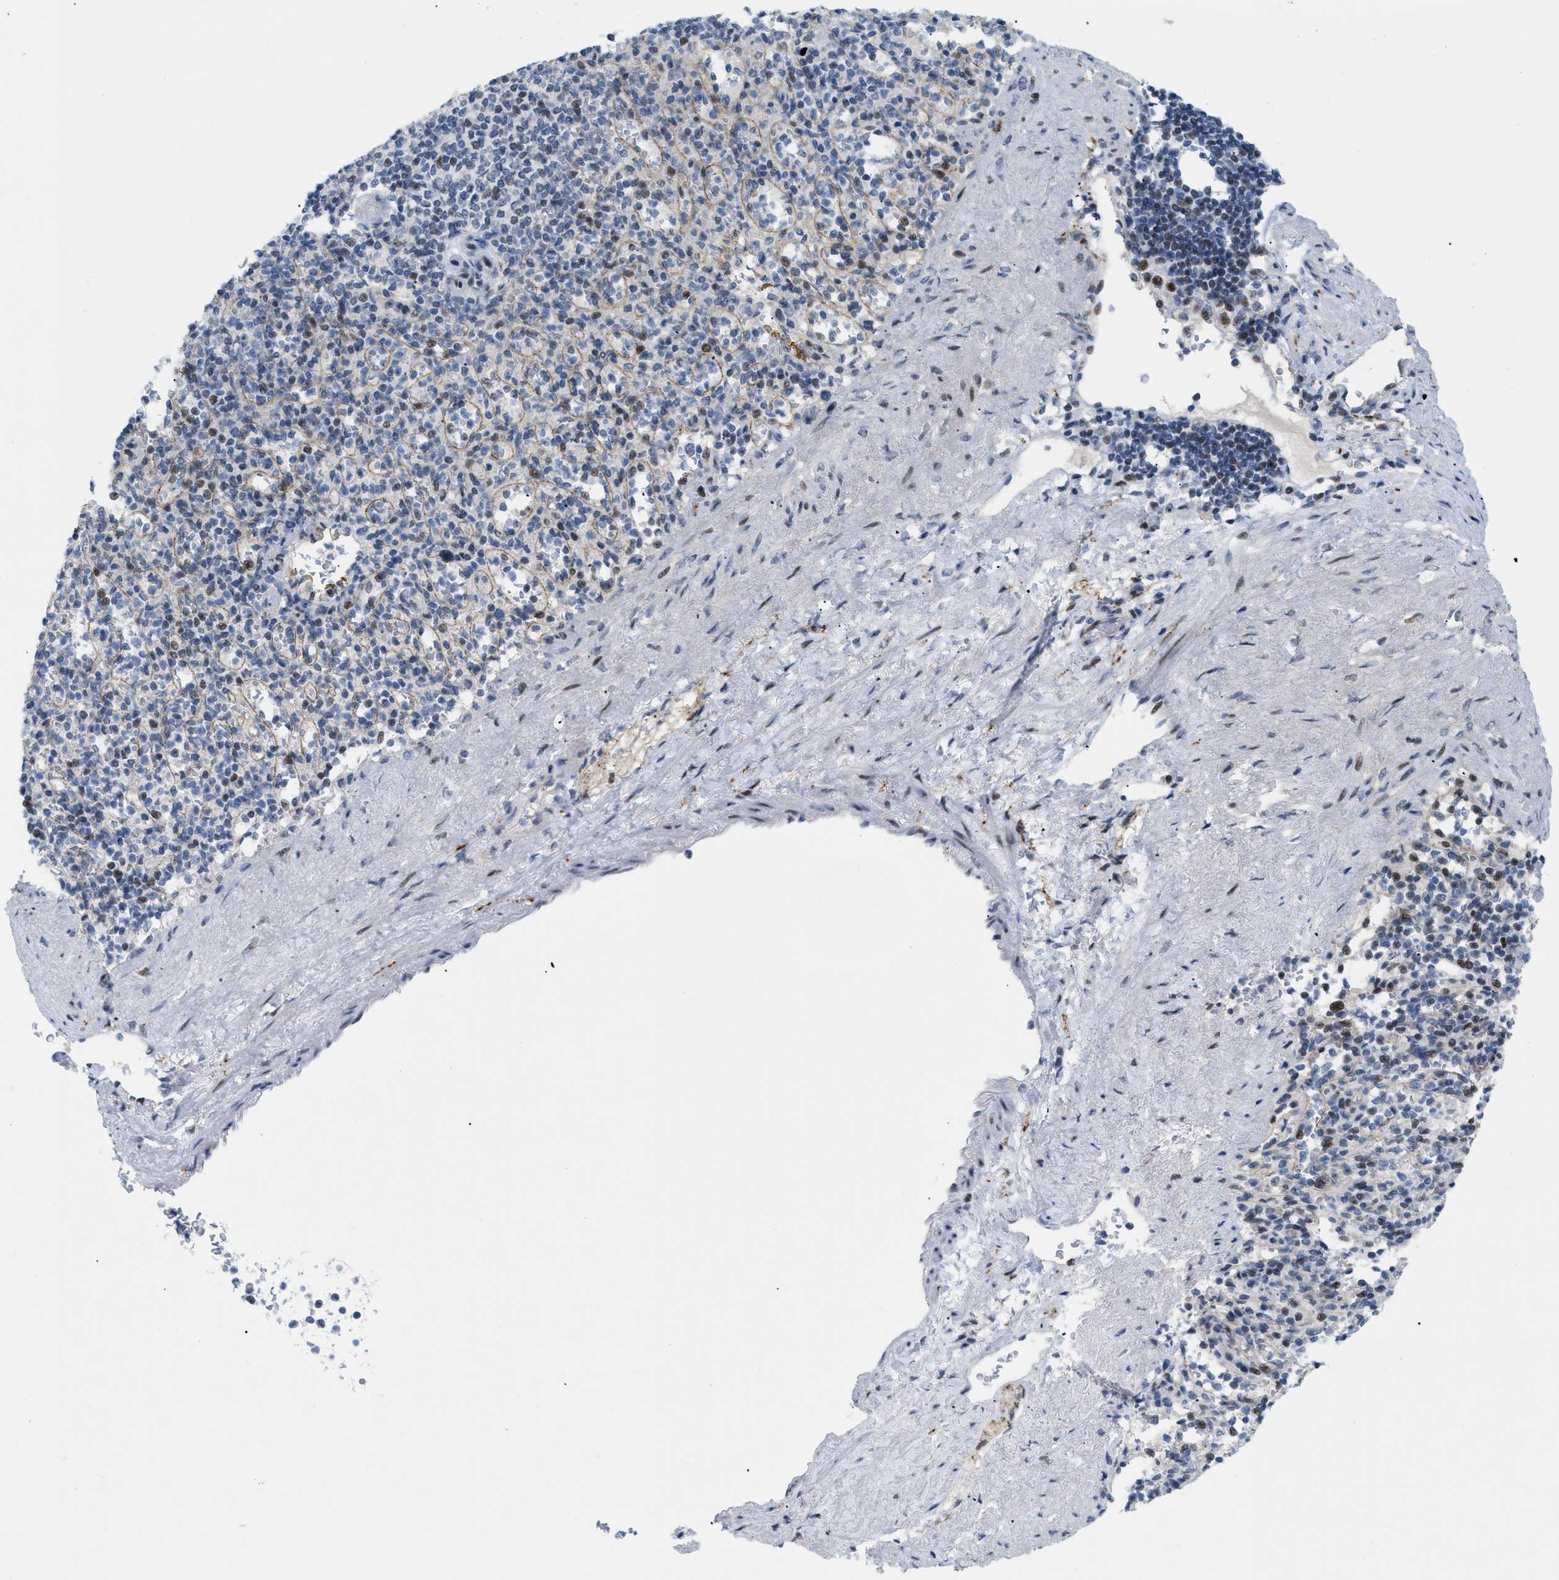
{"staining": {"intensity": "moderate", "quantity": "25%-75%", "location": "nuclear"}, "tissue": "spleen", "cell_type": "Cells in red pulp", "image_type": "normal", "snomed": [{"axis": "morphology", "description": "Normal tissue, NOS"}, {"axis": "topography", "description": "Spleen"}], "caption": "There is medium levels of moderate nuclear staining in cells in red pulp of benign spleen, as demonstrated by immunohistochemical staining (brown color).", "gene": "MED1", "patient": {"sex": "female", "age": 74}}